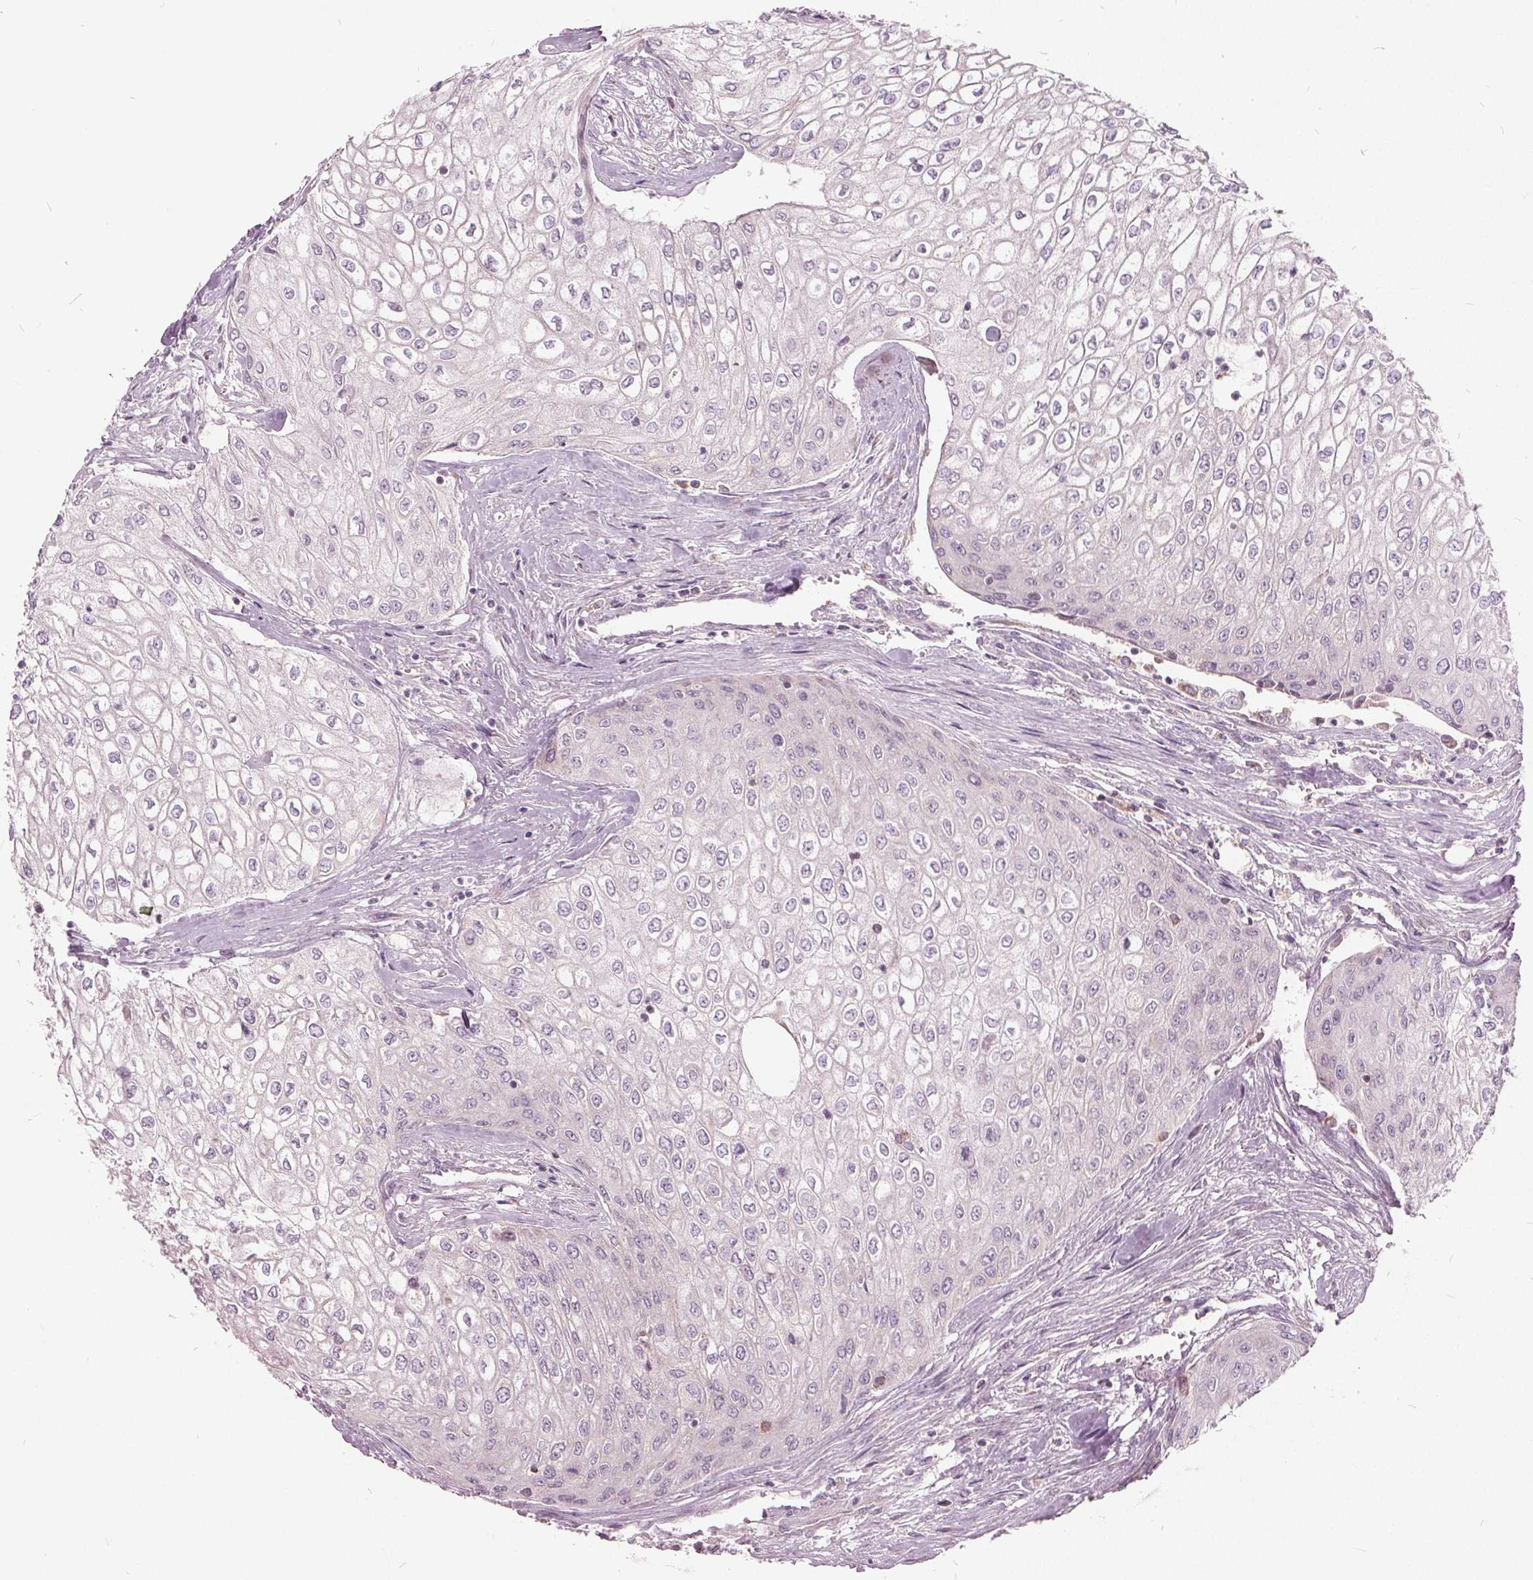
{"staining": {"intensity": "negative", "quantity": "none", "location": "none"}, "tissue": "urothelial cancer", "cell_type": "Tumor cells", "image_type": "cancer", "snomed": [{"axis": "morphology", "description": "Urothelial carcinoma, High grade"}, {"axis": "topography", "description": "Urinary bladder"}], "caption": "DAB (3,3'-diaminobenzidine) immunohistochemical staining of high-grade urothelial carcinoma demonstrates no significant staining in tumor cells.", "gene": "ECI2", "patient": {"sex": "male", "age": 62}}